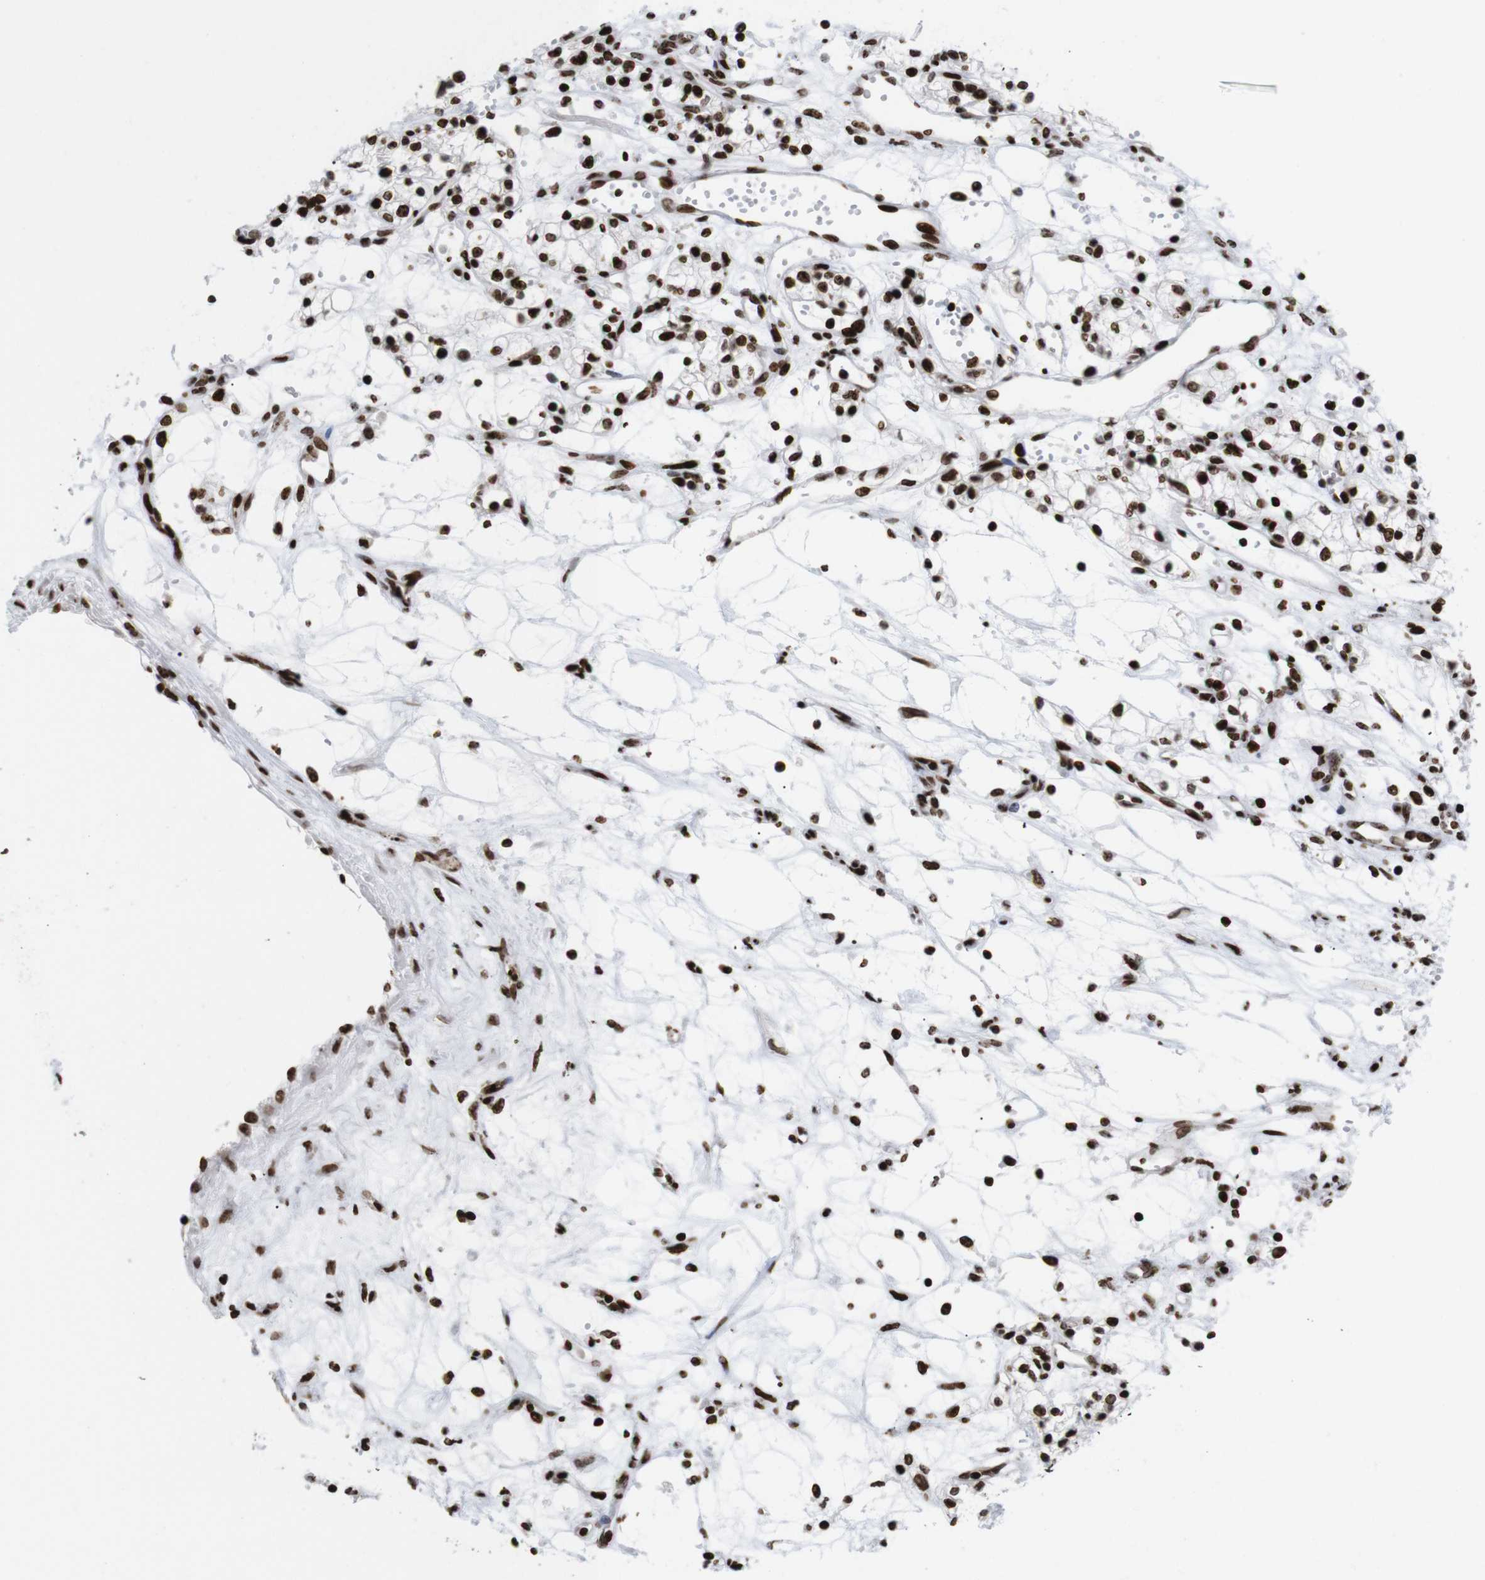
{"staining": {"intensity": "strong", "quantity": ">75%", "location": "nuclear"}, "tissue": "renal cancer", "cell_type": "Tumor cells", "image_type": "cancer", "snomed": [{"axis": "morphology", "description": "Normal tissue, NOS"}, {"axis": "morphology", "description": "Adenocarcinoma, NOS"}, {"axis": "topography", "description": "Kidney"}], "caption": "A micrograph of human adenocarcinoma (renal) stained for a protein displays strong nuclear brown staining in tumor cells. (Brightfield microscopy of DAB IHC at high magnification).", "gene": "H1-4", "patient": {"sex": "male", "age": 59}}